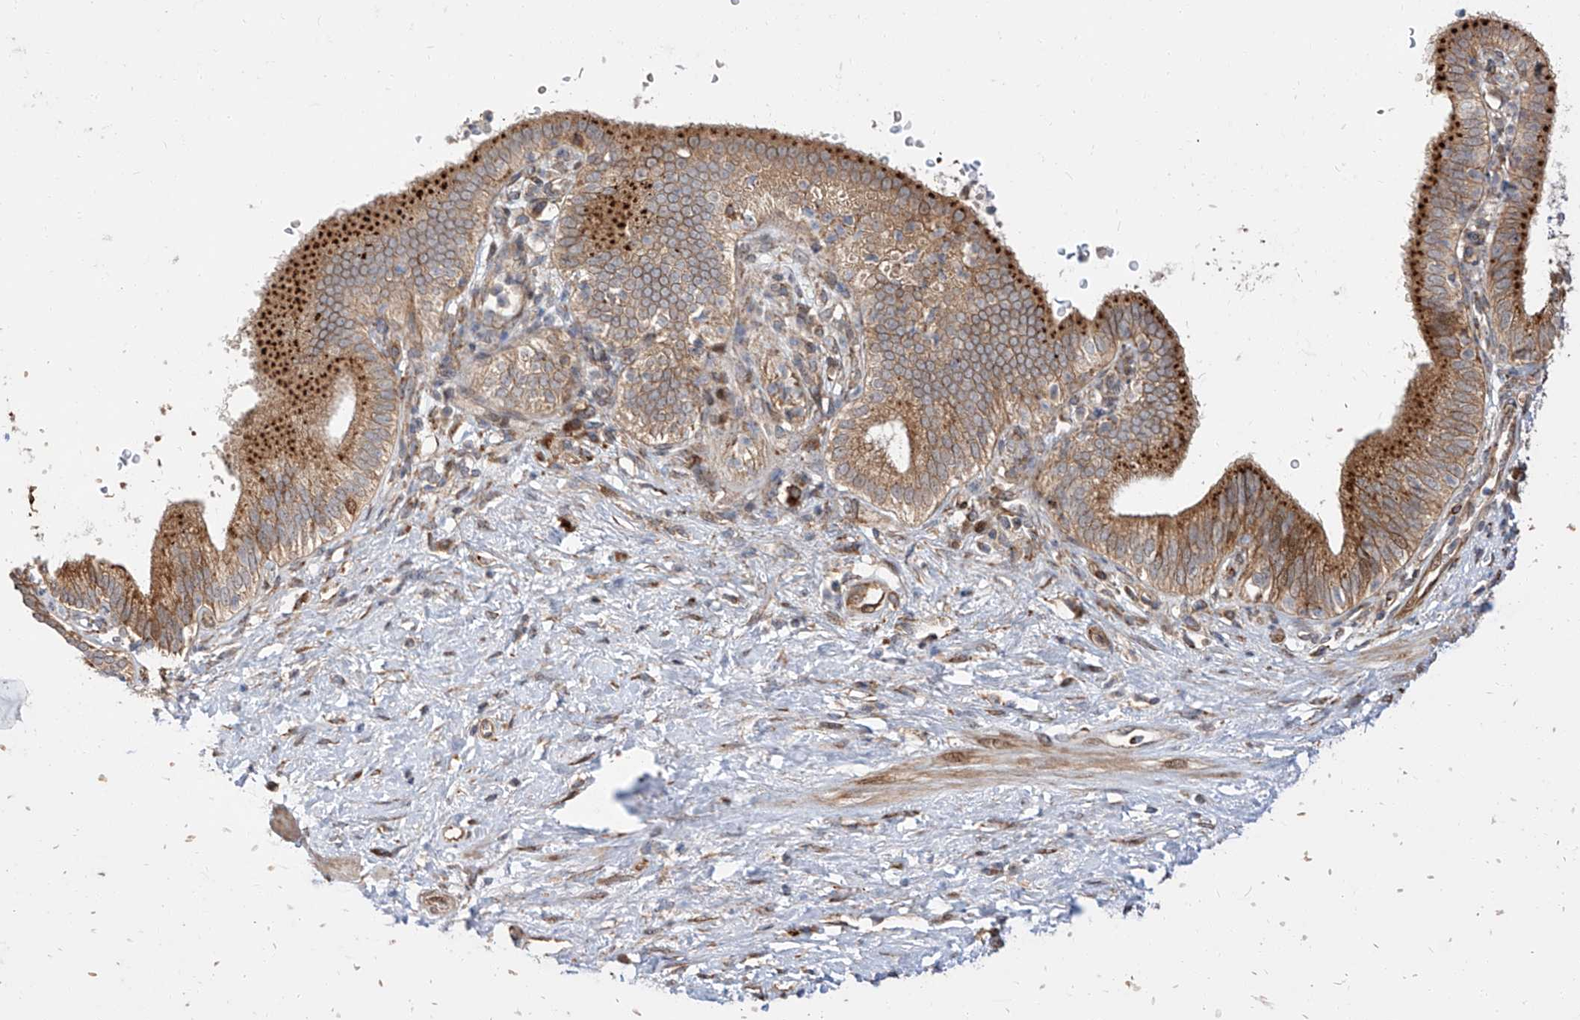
{"staining": {"intensity": "strong", "quantity": "25%-75%", "location": "cytoplasmic/membranous"}, "tissue": "pancreatic cancer", "cell_type": "Tumor cells", "image_type": "cancer", "snomed": [{"axis": "morphology", "description": "Adenocarcinoma, NOS"}, {"axis": "topography", "description": "Pancreas"}], "caption": "Immunohistochemistry (IHC) photomicrograph of neoplastic tissue: pancreatic cancer stained using immunohistochemistry (IHC) reveals high levels of strong protein expression localized specifically in the cytoplasmic/membranous of tumor cells, appearing as a cytoplasmic/membranous brown color.", "gene": "DIRAS3", "patient": {"sex": "female", "age": 73}}